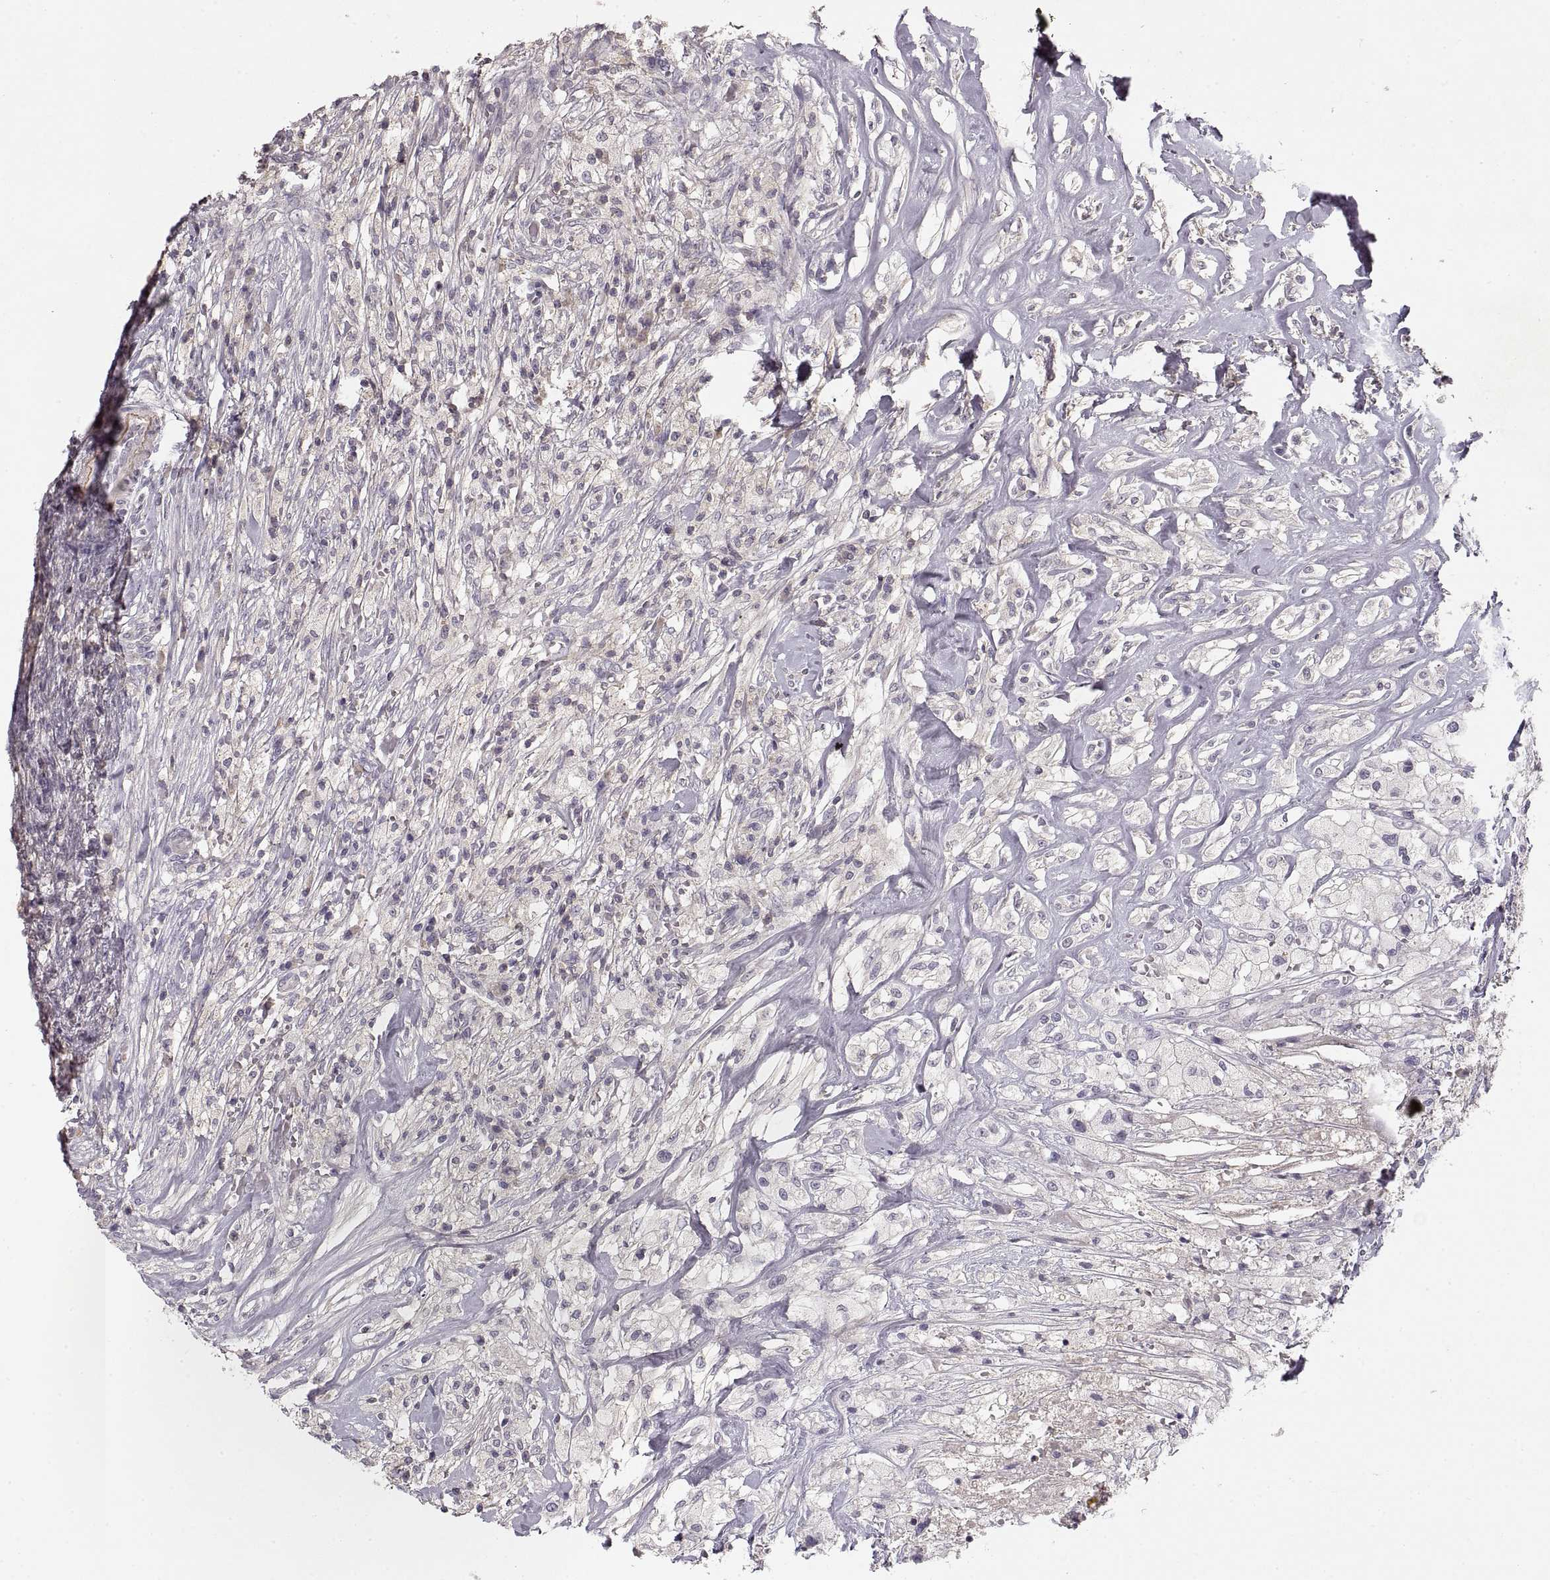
{"staining": {"intensity": "negative", "quantity": "none", "location": "none"}, "tissue": "testis cancer", "cell_type": "Tumor cells", "image_type": "cancer", "snomed": [{"axis": "morphology", "description": "Necrosis, NOS"}, {"axis": "morphology", "description": "Carcinoma, Embryonal, NOS"}, {"axis": "topography", "description": "Testis"}], "caption": "A high-resolution histopathology image shows IHC staining of embryonal carcinoma (testis), which shows no significant staining in tumor cells.", "gene": "ADAM11", "patient": {"sex": "male", "age": 19}}